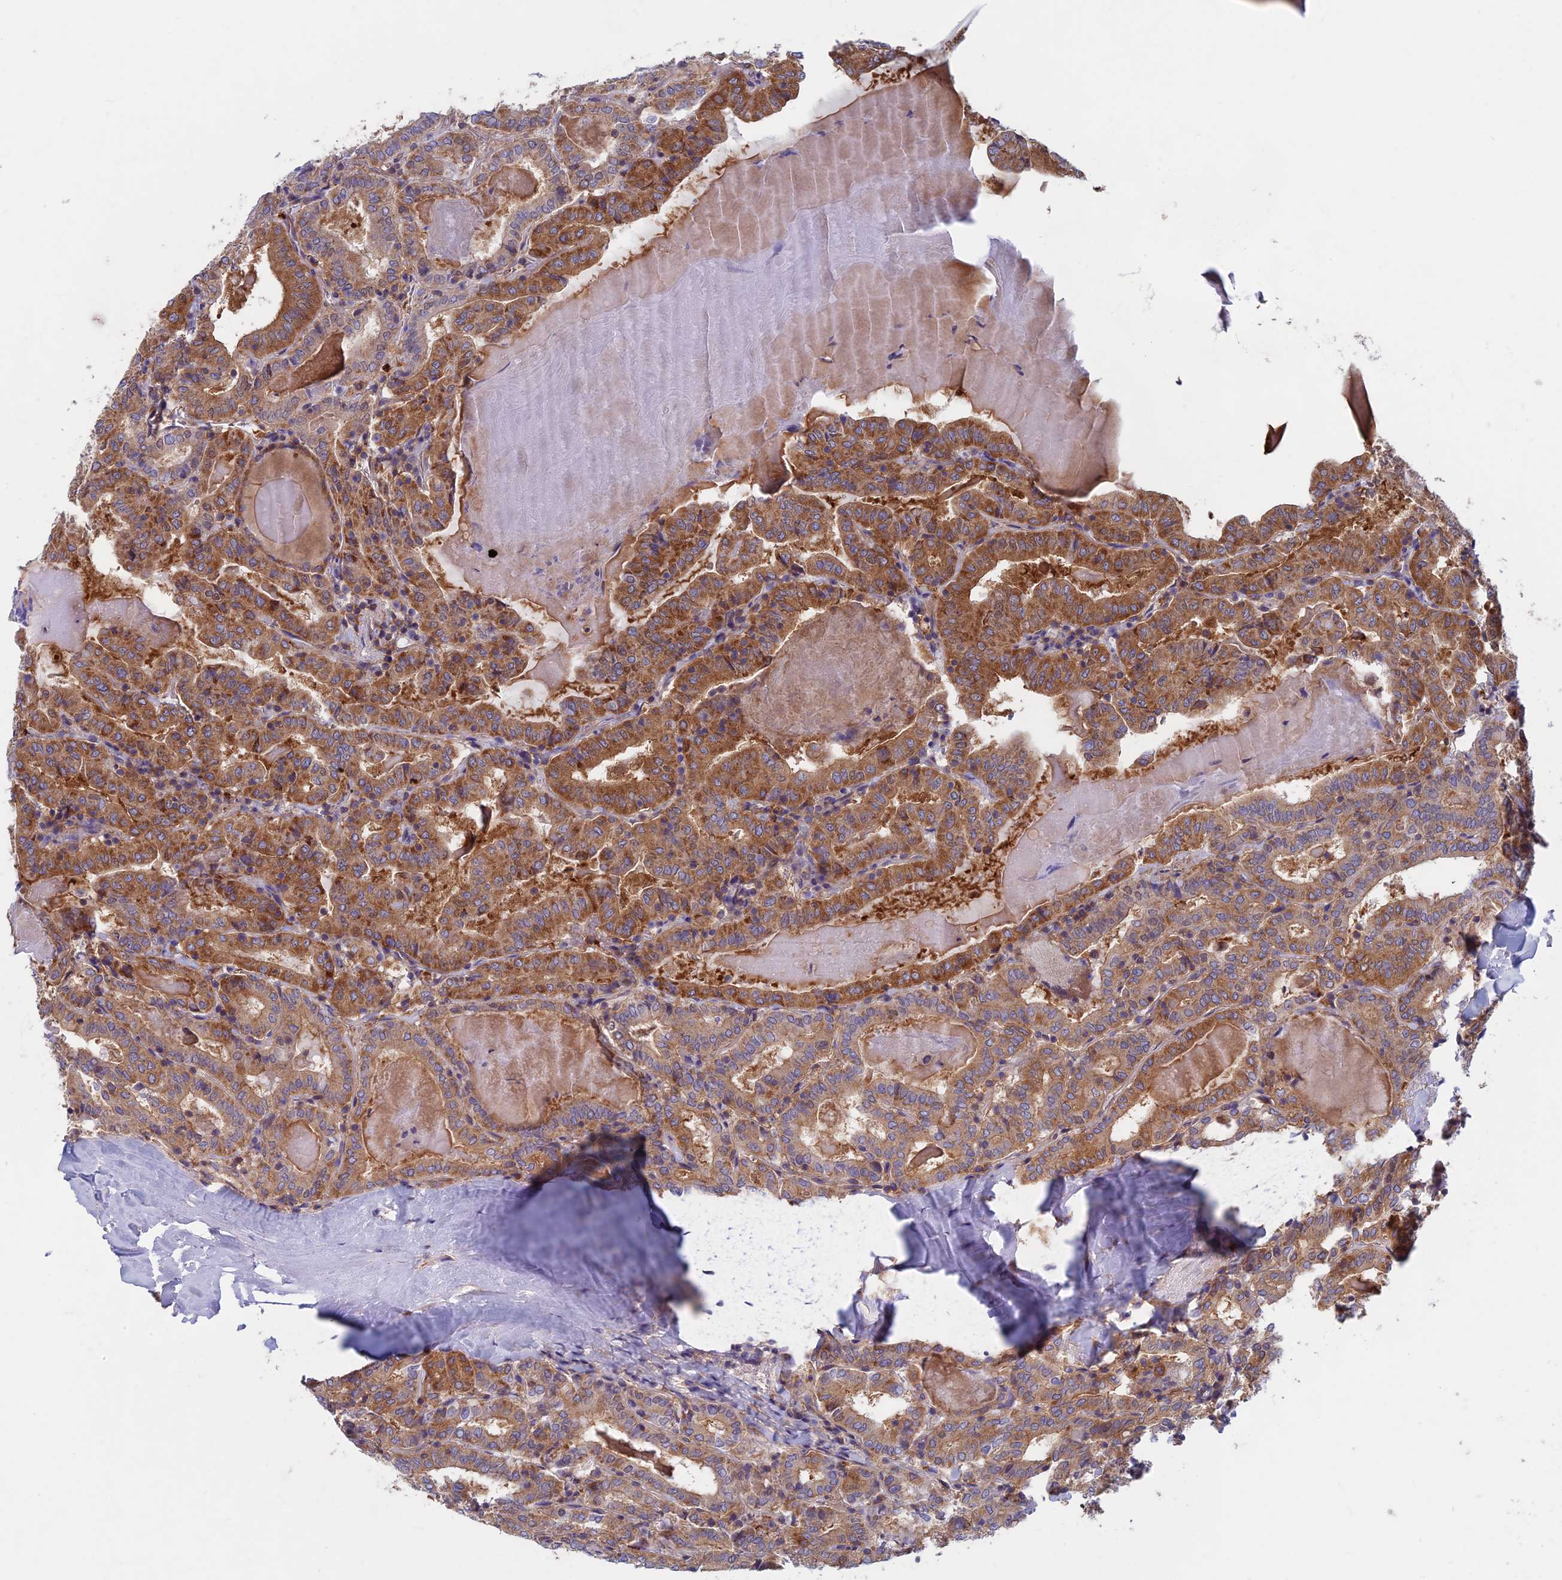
{"staining": {"intensity": "moderate", "quantity": ">75%", "location": "cytoplasmic/membranous"}, "tissue": "thyroid cancer", "cell_type": "Tumor cells", "image_type": "cancer", "snomed": [{"axis": "morphology", "description": "Papillary adenocarcinoma, NOS"}, {"axis": "topography", "description": "Thyroid gland"}], "caption": "Tumor cells show moderate cytoplasmic/membranous positivity in about >75% of cells in thyroid papillary adenocarcinoma.", "gene": "DNM1L", "patient": {"sex": "female", "age": 72}}